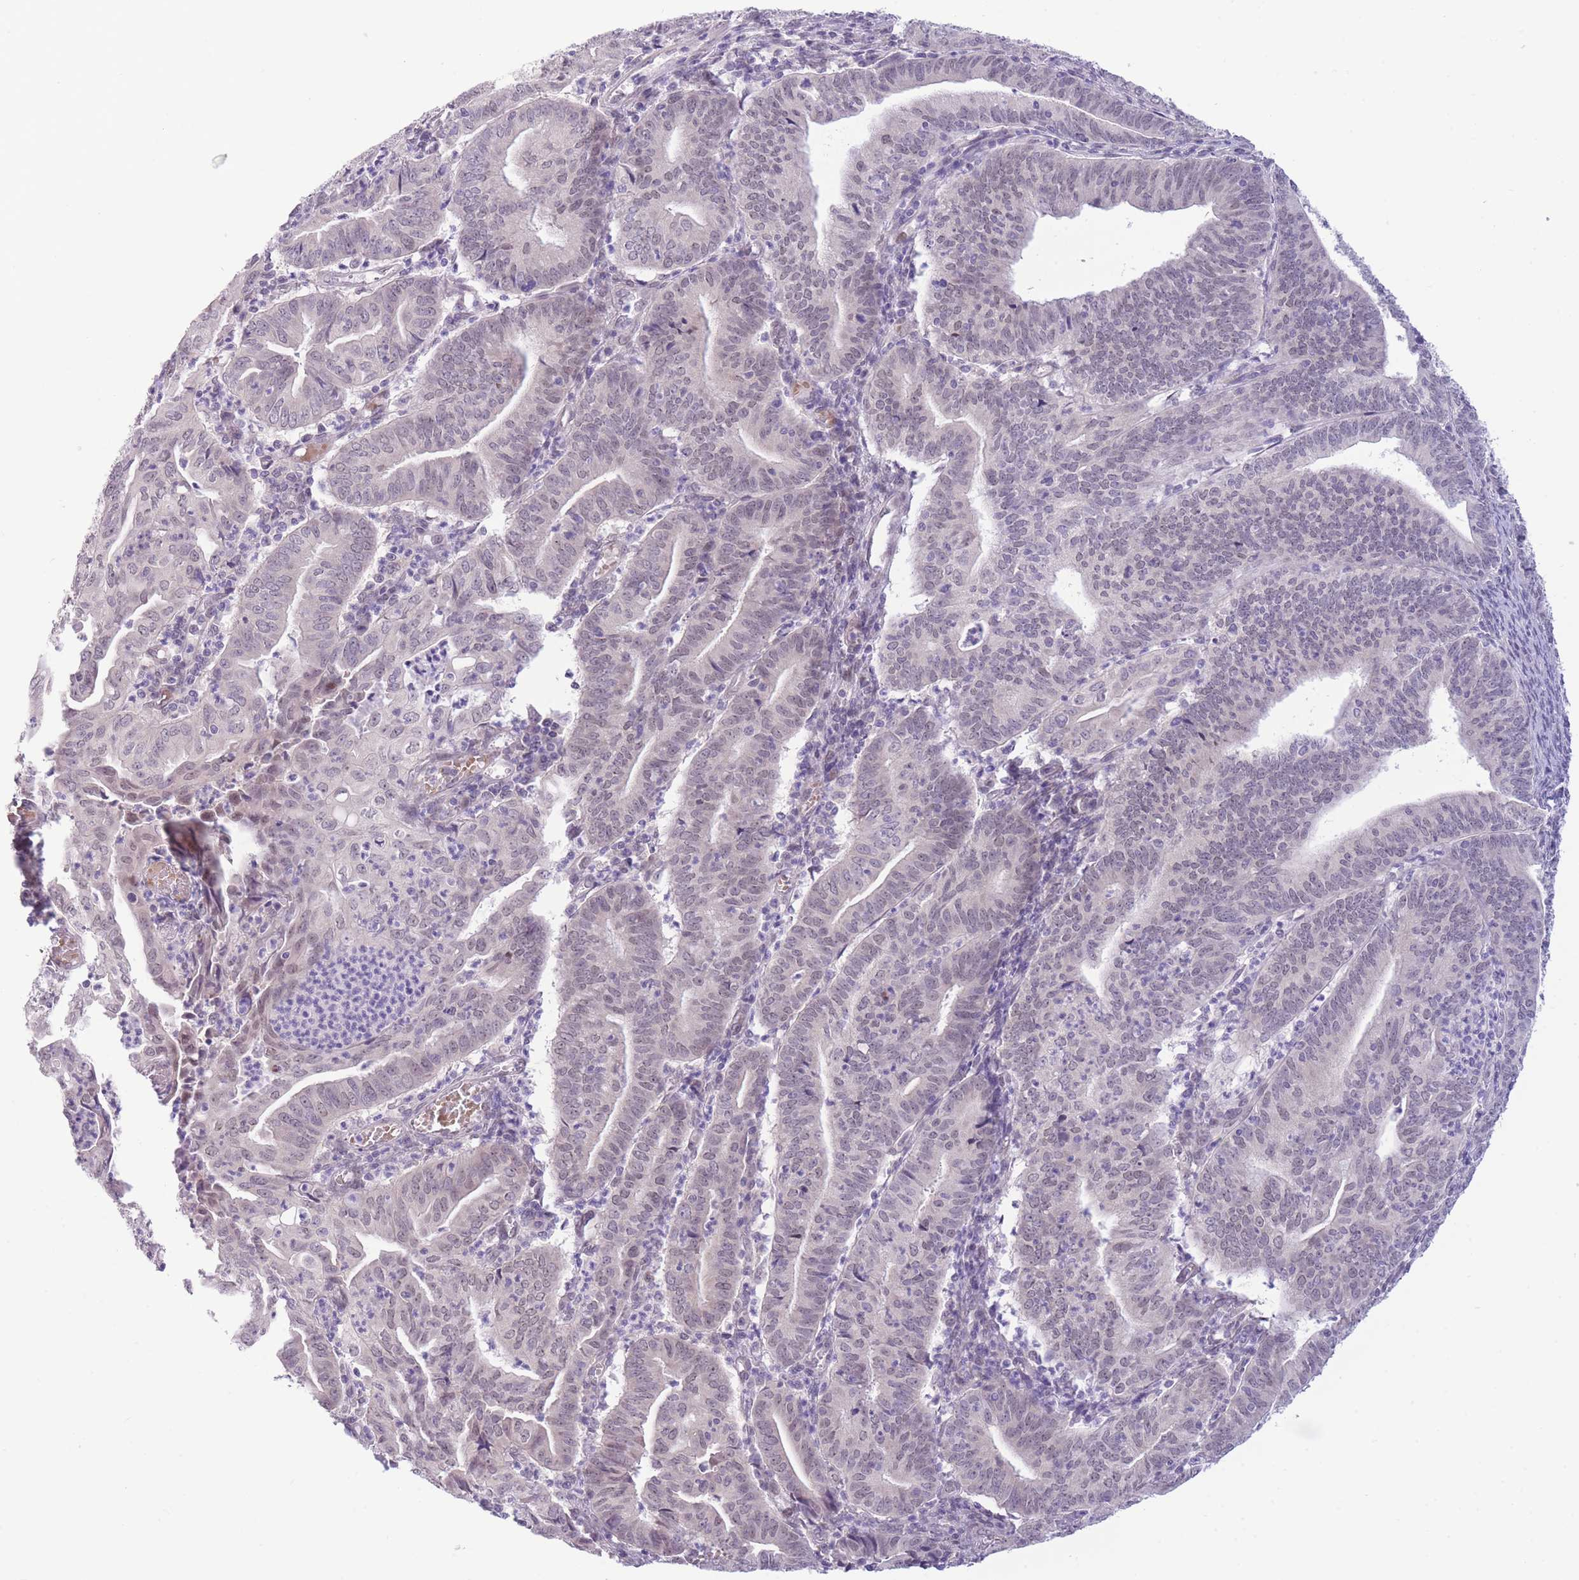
{"staining": {"intensity": "negative", "quantity": "none", "location": "none"}, "tissue": "endometrial cancer", "cell_type": "Tumor cells", "image_type": "cancer", "snomed": [{"axis": "morphology", "description": "Adenocarcinoma, NOS"}, {"axis": "topography", "description": "Endometrium"}], "caption": "Endometrial adenocarcinoma was stained to show a protein in brown. There is no significant positivity in tumor cells.", "gene": "FBXO46", "patient": {"sex": "female", "age": 60}}